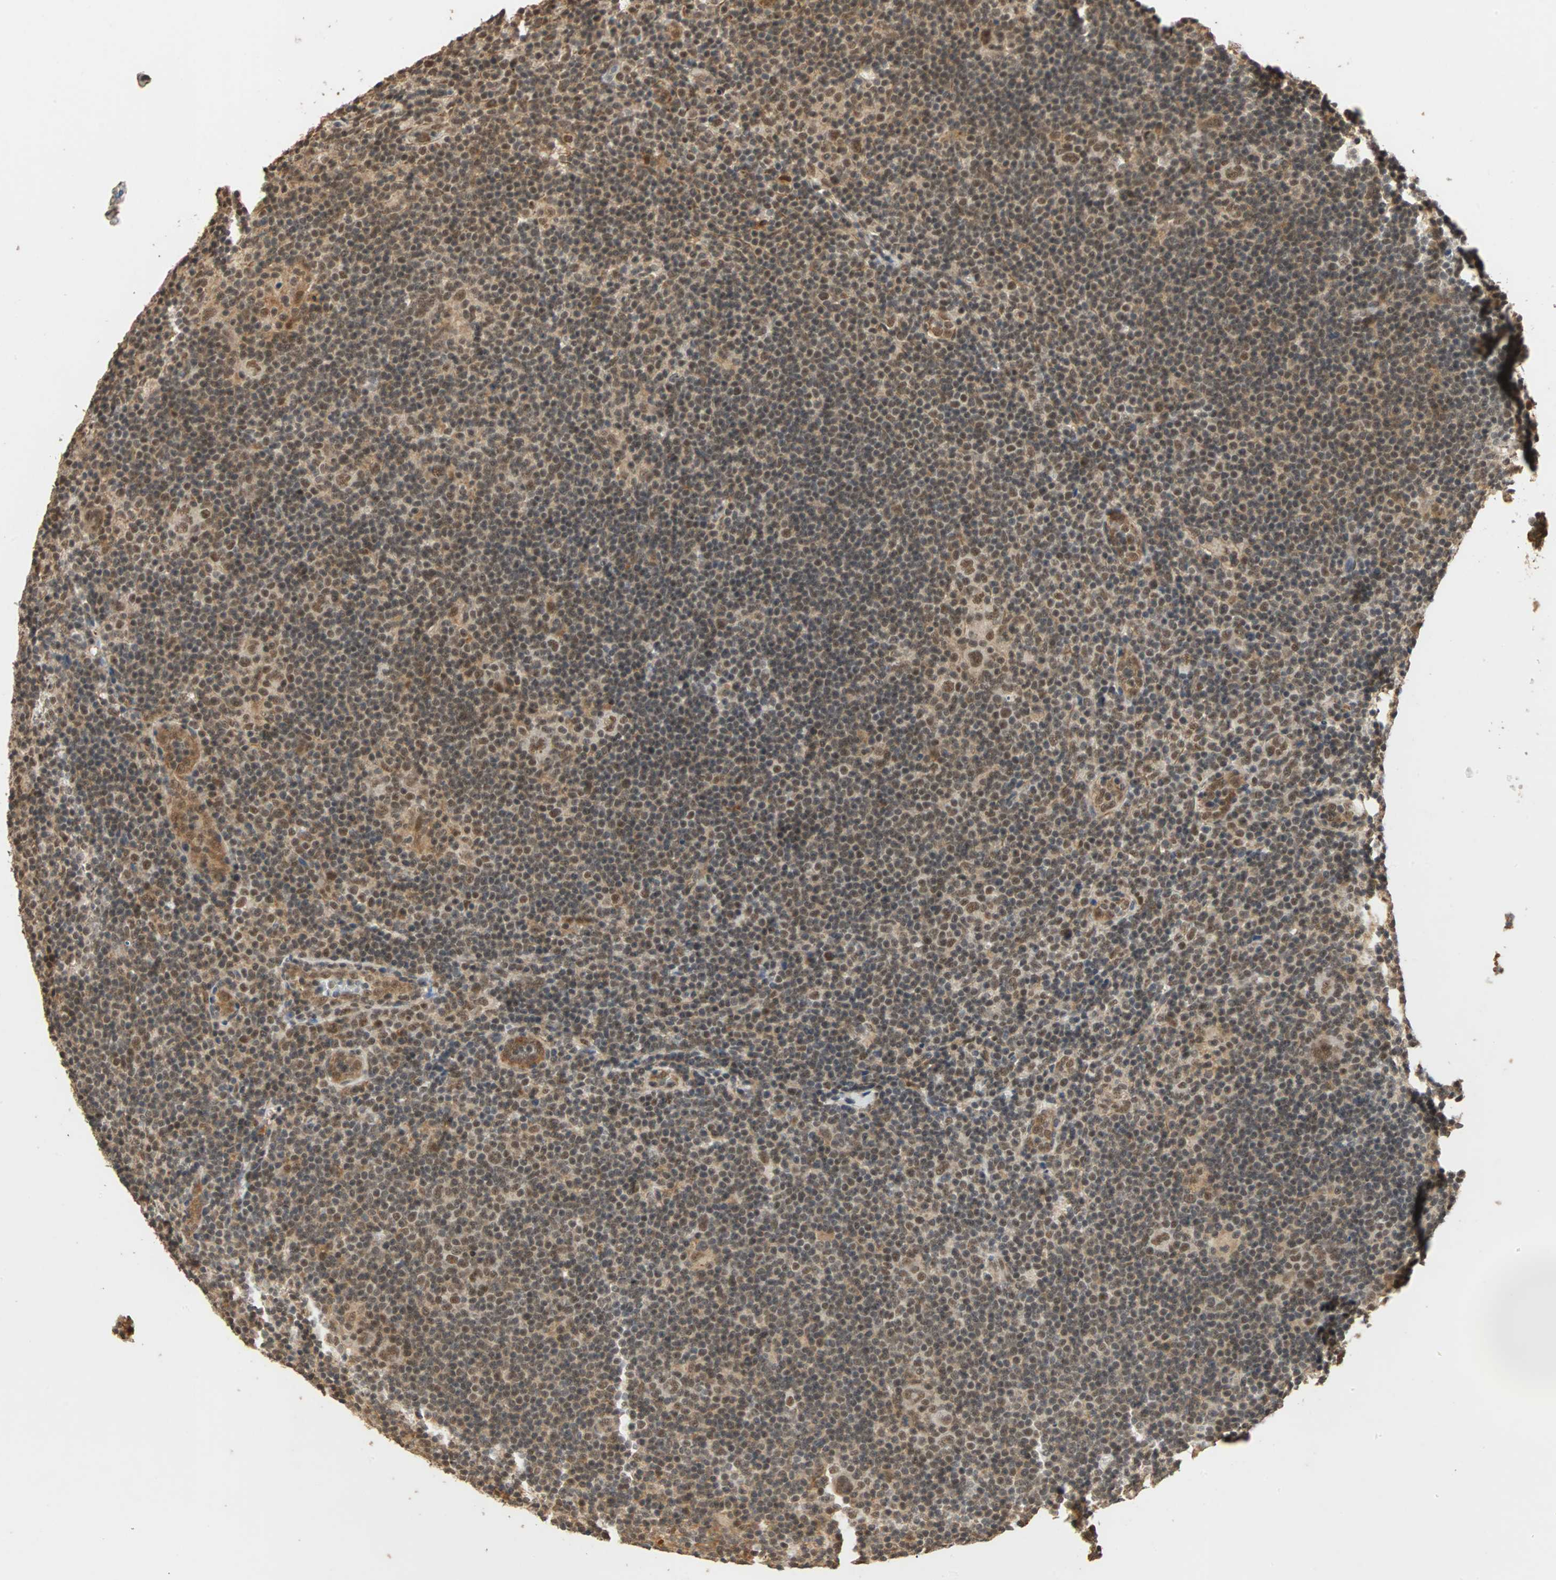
{"staining": {"intensity": "moderate", "quantity": ">75%", "location": "cytoplasmic/membranous,nuclear"}, "tissue": "lymphoma", "cell_type": "Tumor cells", "image_type": "cancer", "snomed": [{"axis": "morphology", "description": "Hodgkin's disease, NOS"}, {"axis": "topography", "description": "Lymph node"}], "caption": "Protein expression analysis of Hodgkin's disease shows moderate cytoplasmic/membranous and nuclear expression in approximately >75% of tumor cells.", "gene": "CDC5L", "patient": {"sex": "female", "age": 57}}